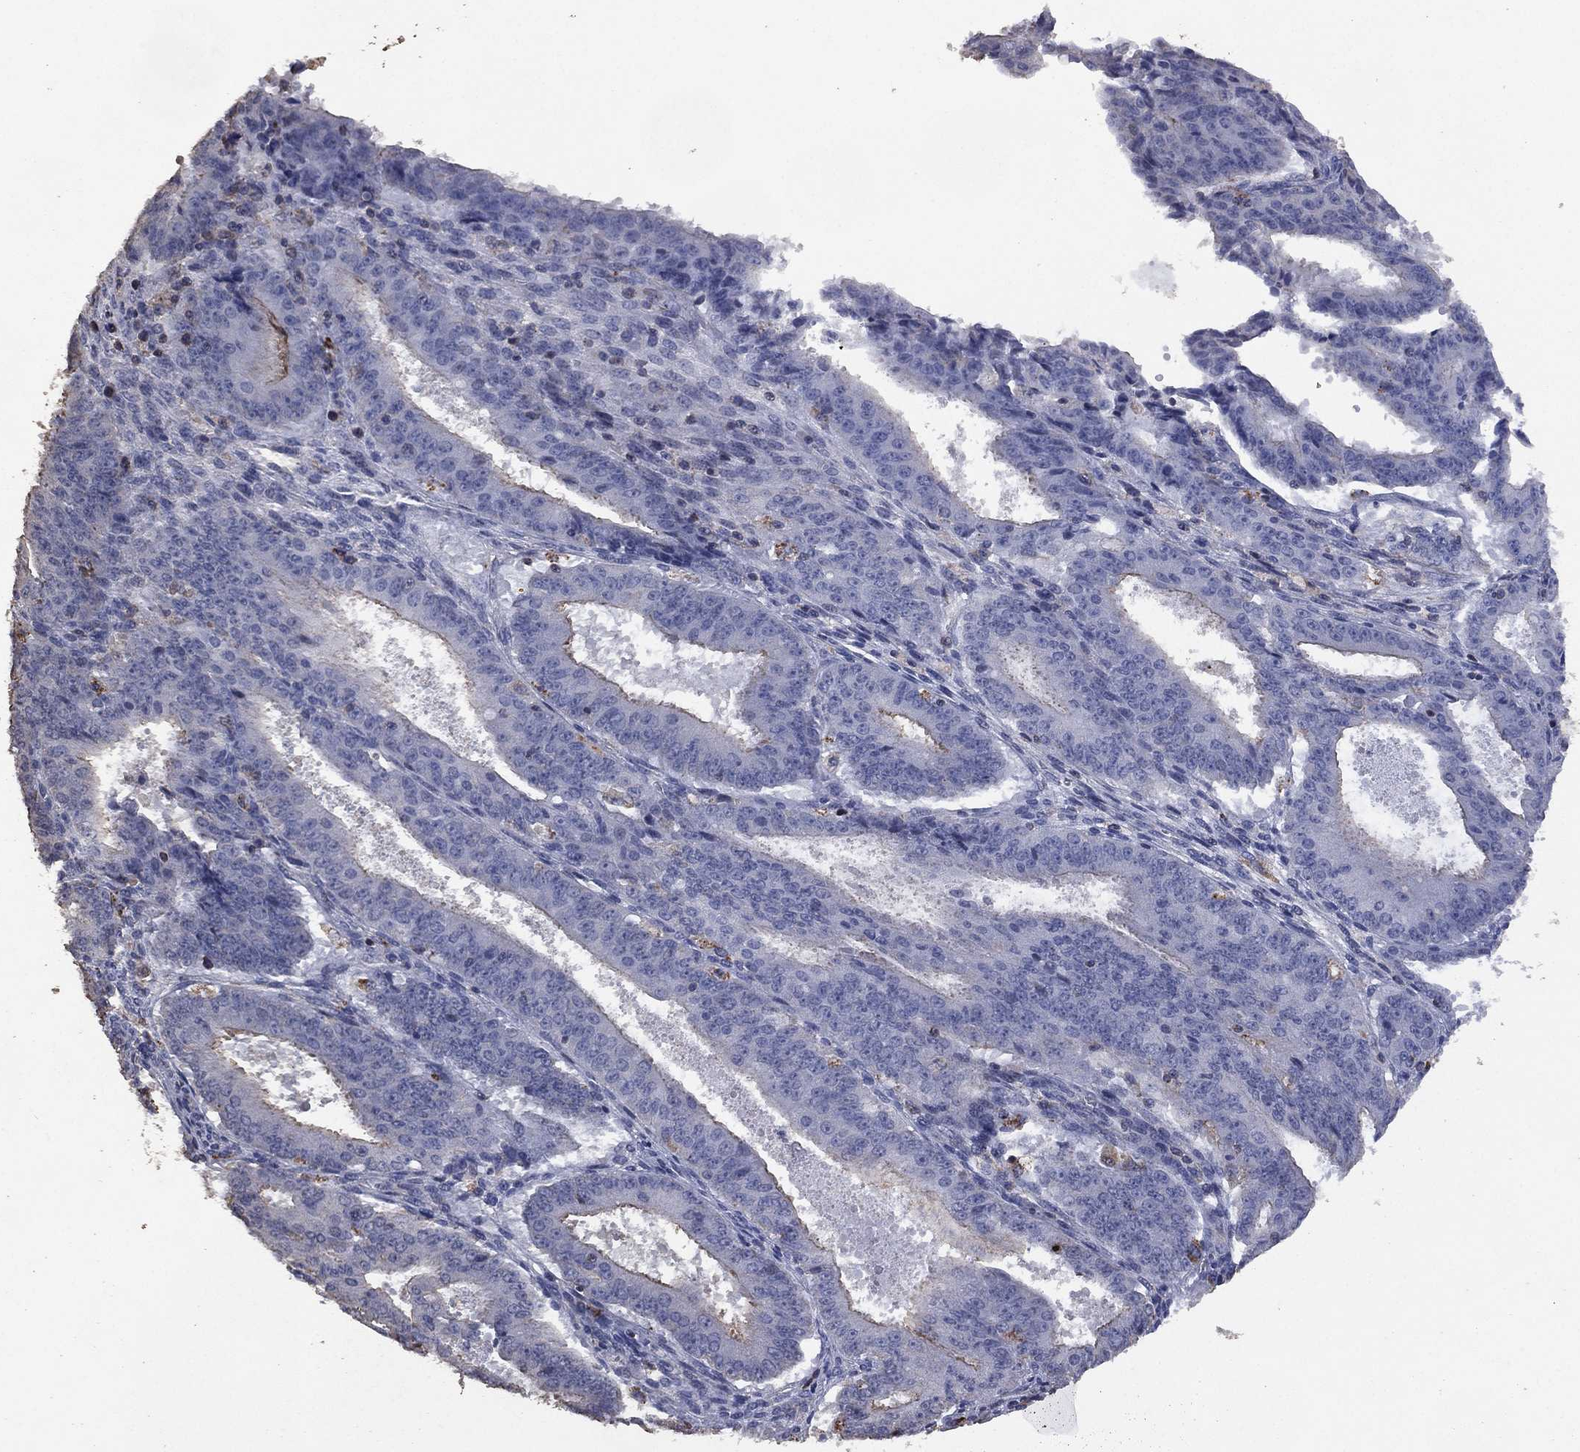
{"staining": {"intensity": "moderate", "quantity": "<25%", "location": "cytoplasmic/membranous"}, "tissue": "ovarian cancer", "cell_type": "Tumor cells", "image_type": "cancer", "snomed": [{"axis": "morphology", "description": "Carcinoma, endometroid"}, {"axis": "topography", "description": "Ovary"}], "caption": "Ovarian cancer (endometroid carcinoma) tissue exhibits moderate cytoplasmic/membranous expression in approximately <25% of tumor cells (DAB IHC, brown staining for protein, blue staining for nuclei).", "gene": "ADPRHL1", "patient": {"sex": "female", "age": 42}}